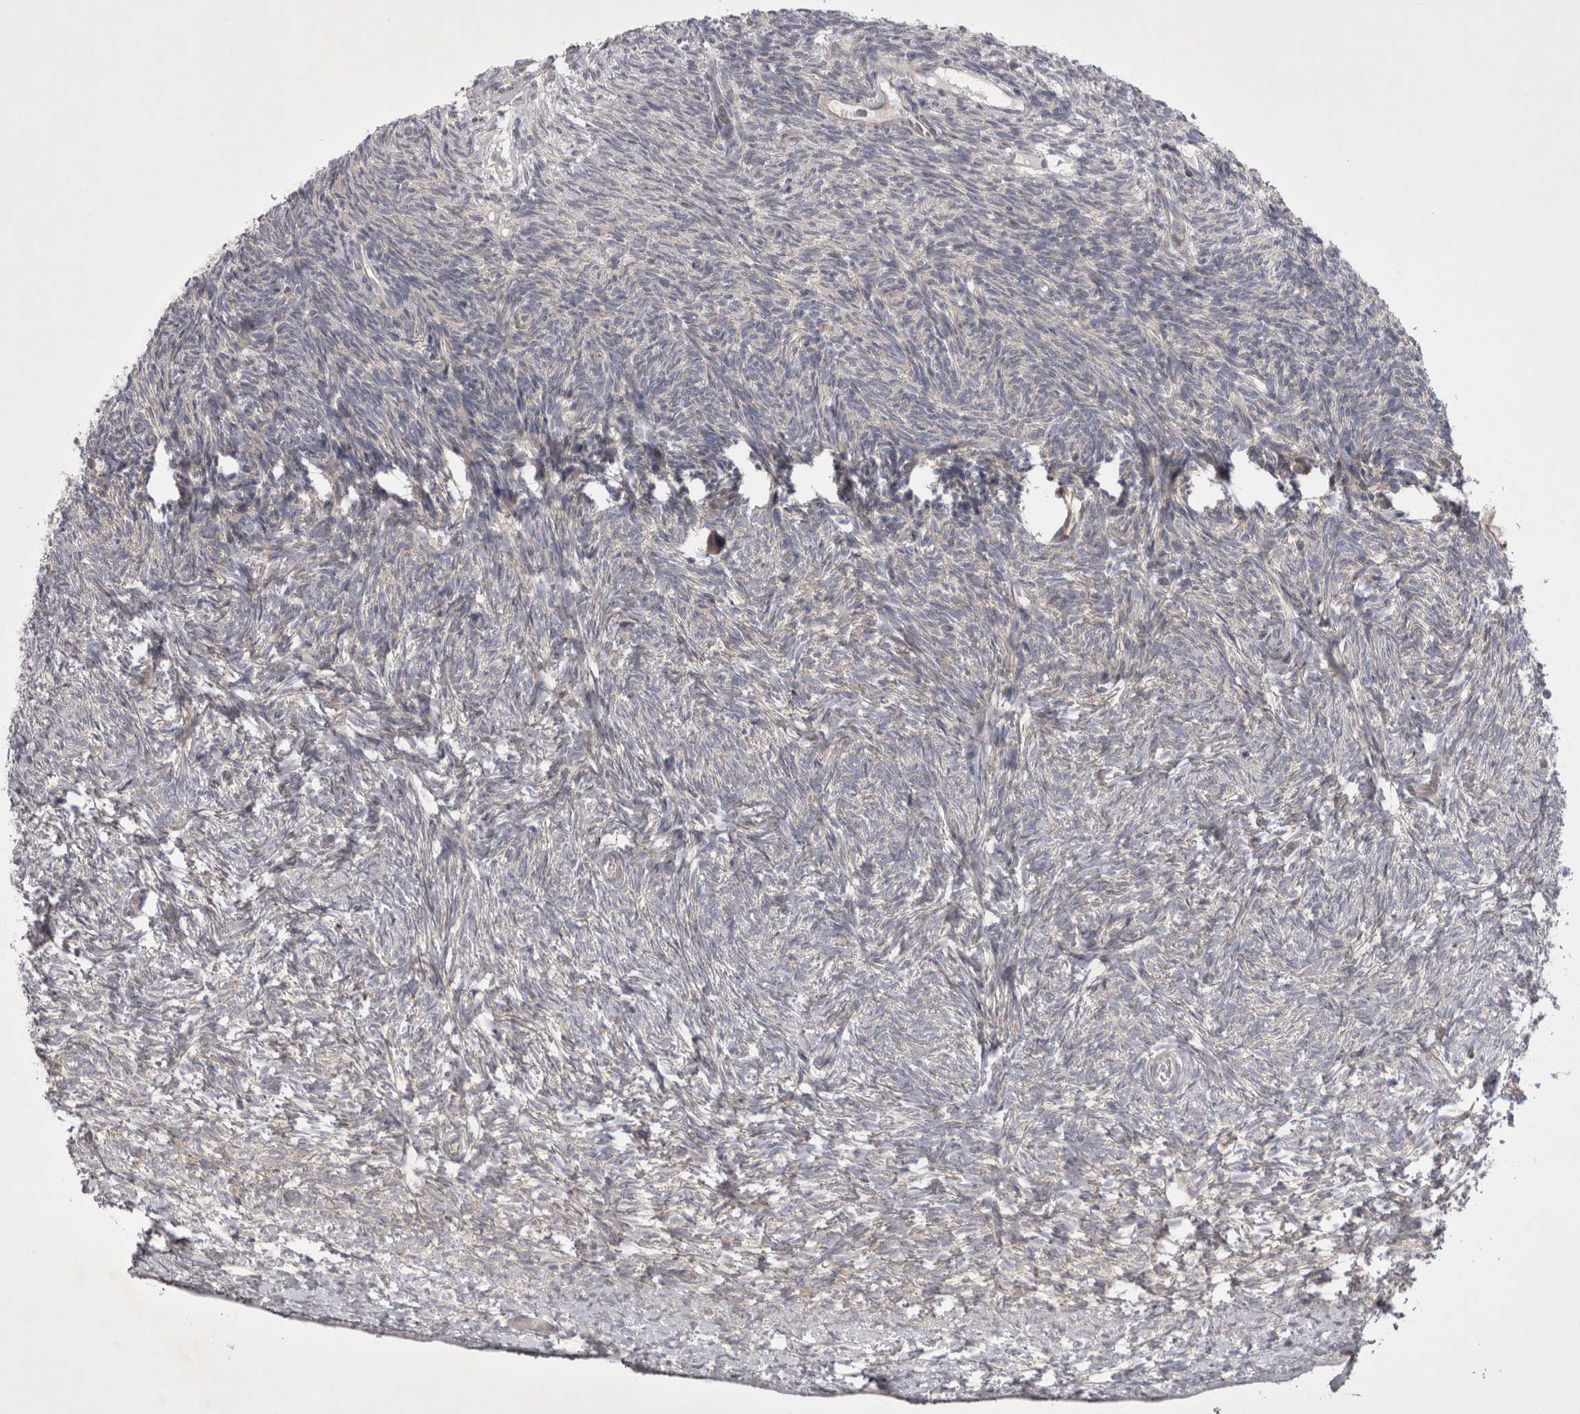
{"staining": {"intensity": "weak", "quantity": "<25%", "location": "cytoplasmic/membranous"}, "tissue": "ovary", "cell_type": "Follicle cells", "image_type": "normal", "snomed": [{"axis": "morphology", "description": "Normal tissue, NOS"}, {"axis": "topography", "description": "Ovary"}], "caption": "Protein analysis of unremarkable ovary reveals no significant positivity in follicle cells.", "gene": "NENF", "patient": {"sex": "female", "age": 34}}